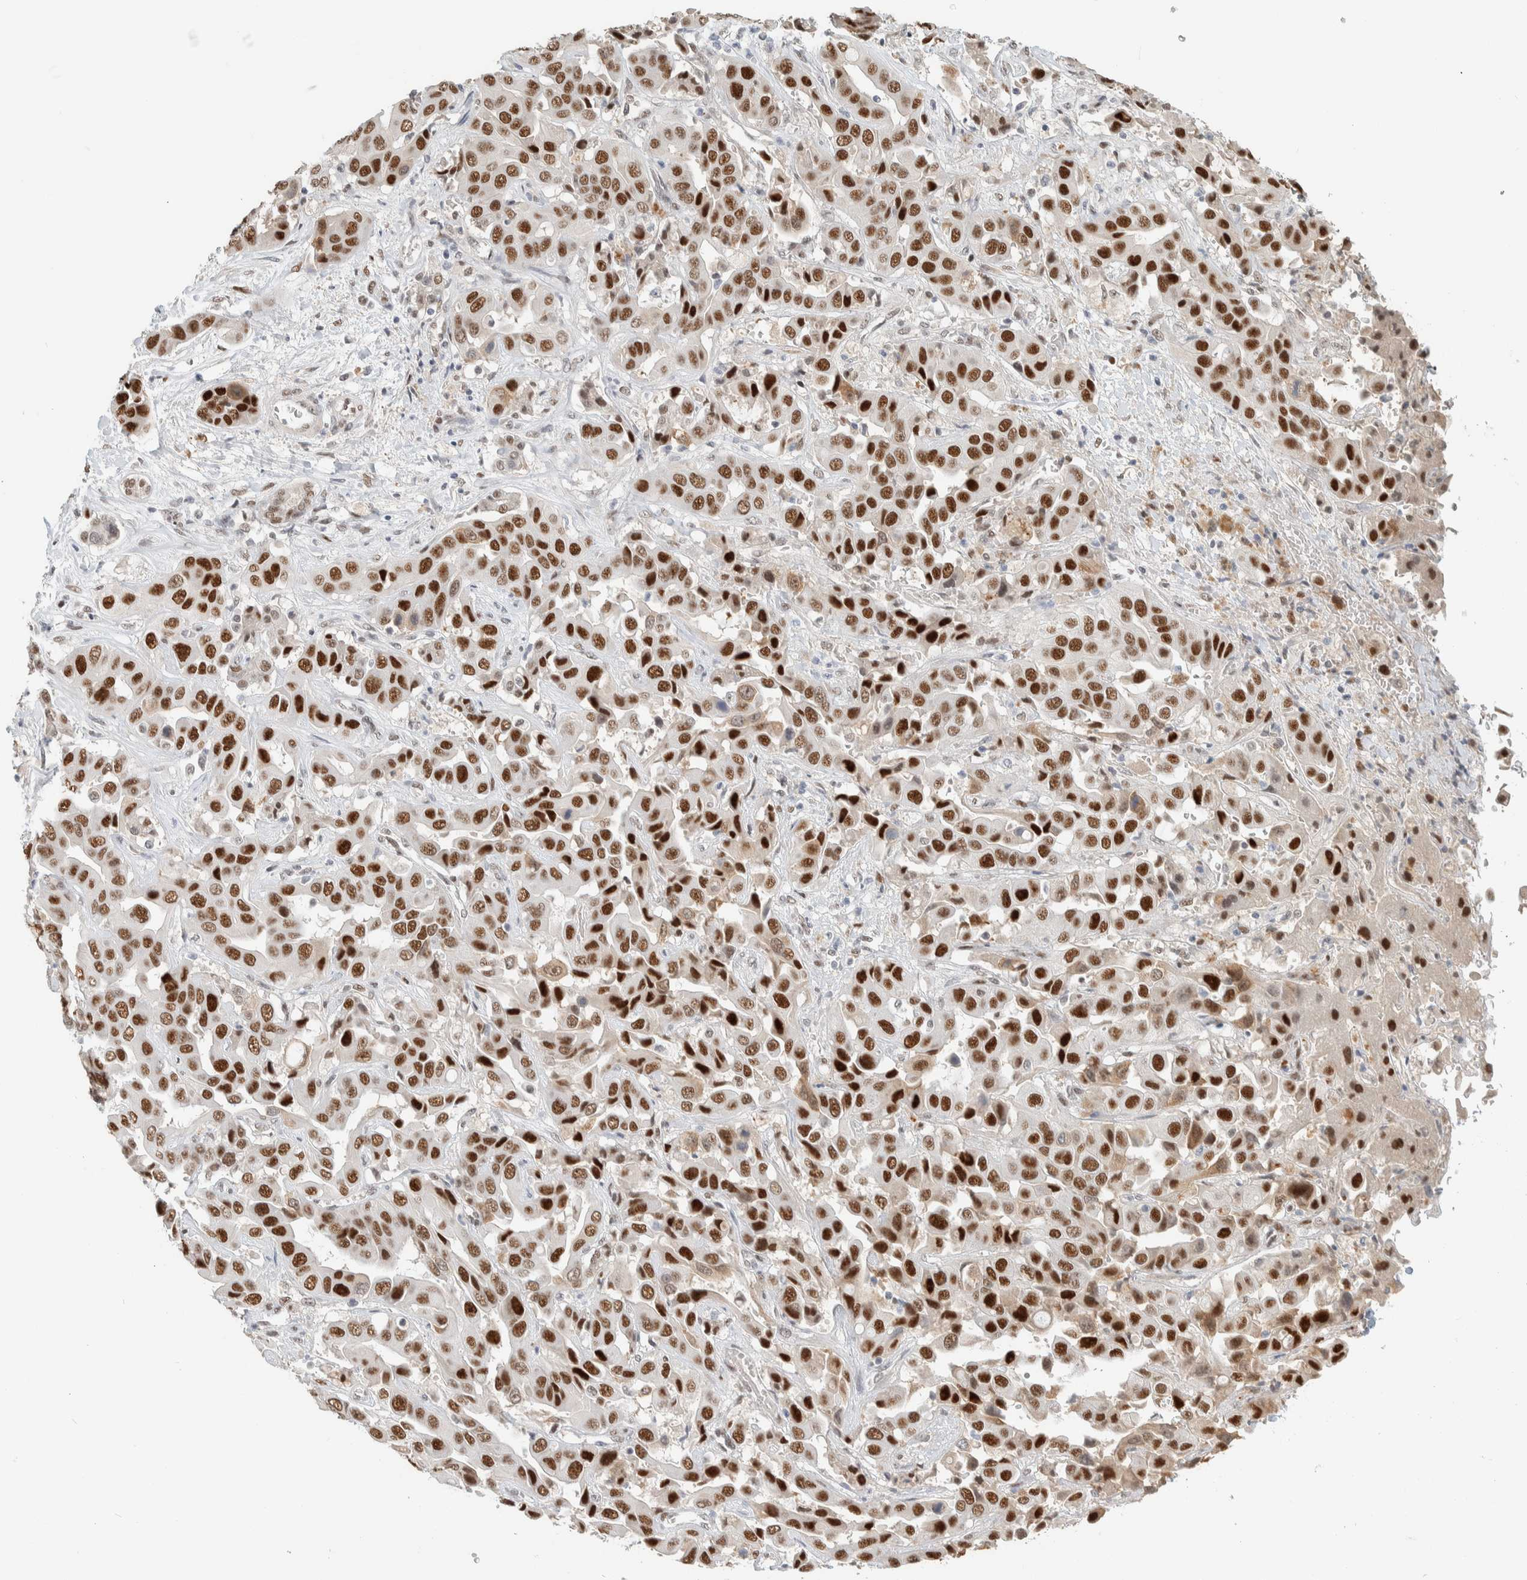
{"staining": {"intensity": "strong", "quantity": ">75%", "location": "nuclear"}, "tissue": "liver cancer", "cell_type": "Tumor cells", "image_type": "cancer", "snomed": [{"axis": "morphology", "description": "Cholangiocarcinoma"}, {"axis": "topography", "description": "Liver"}], "caption": "Tumor cells show high levels of strong nuclear positivity in about >75% of cells in liver cancer.", "gene": "PUS7", "patient": {"sex": "female", "age": 52}}